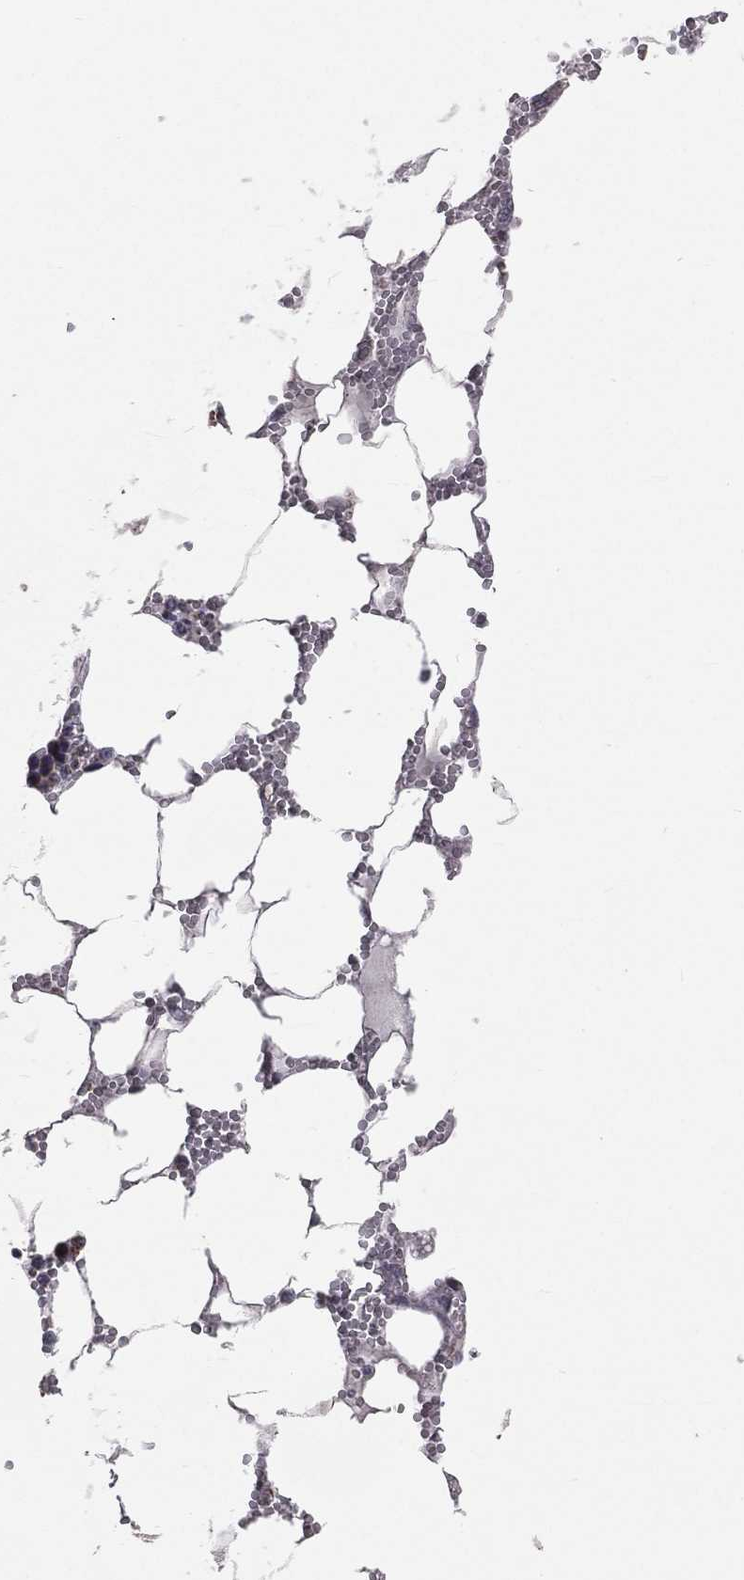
{"staining": {"intensity": "negative", "quantity": "none", "location": "none"}, "tissue": "bone marrow", "cell_type": "Hematopoietic cells", "image_type": "normal", "snomed": [{"axis": "morphology", "description": "Normal tissue, NOS"}, {"axis": "topography", "description": "Bone marrow"}], "caption": "Histopathology image shows no protein positivity in hematopoietic cells of benign bone marrow.", "gene": "MRPL46", "patient": {"sex": "female", "age": 64}}